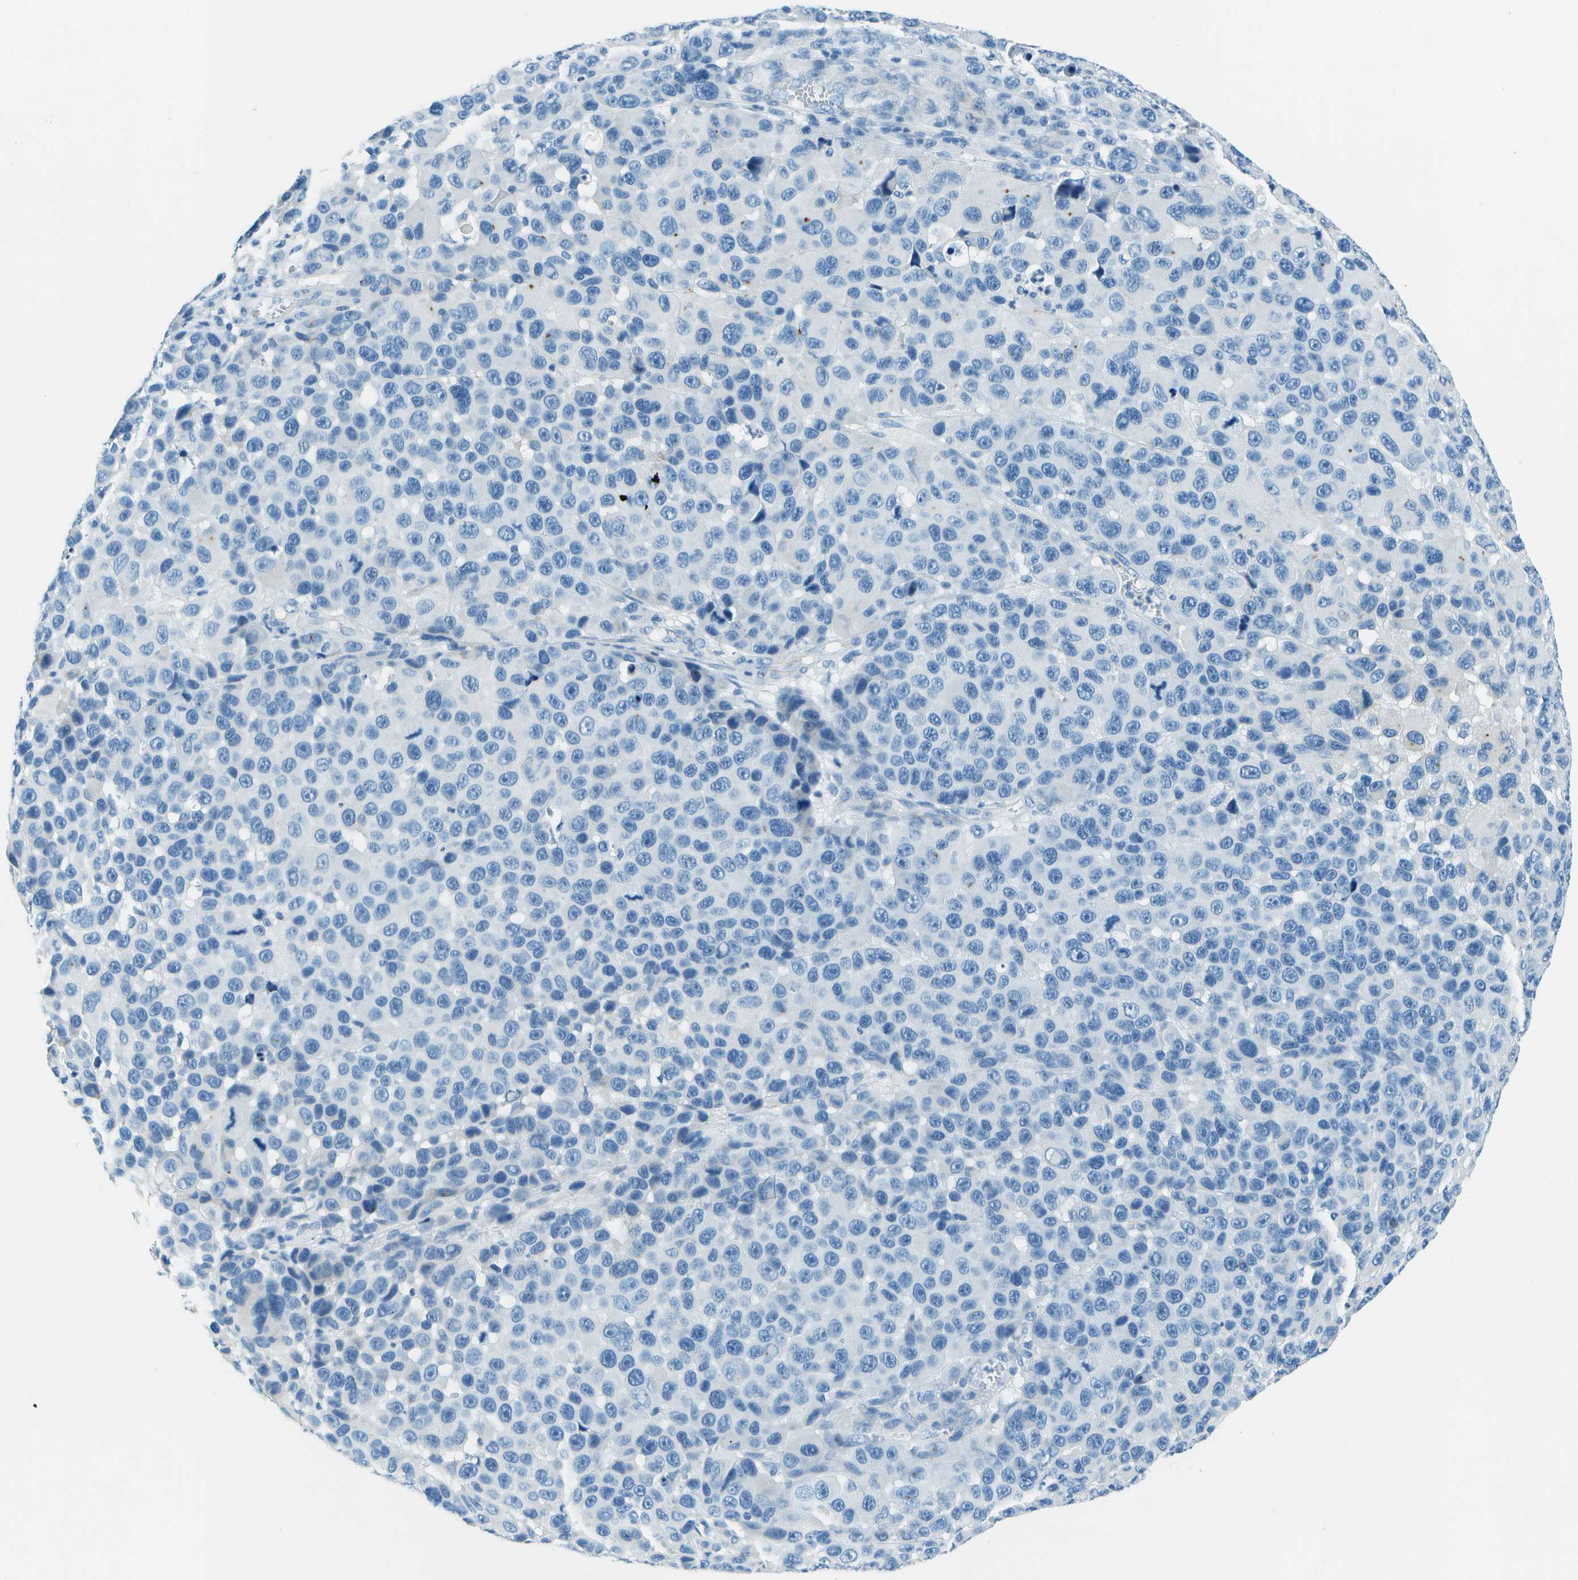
{"staining": {"intensity": "negative", "quantity": "none", "location": "none"}, "tissue": "melanoma", "cell_type": "Tumor cells", "image_type": "cancer", "snomed": [{"axis": "morphology", "description": "Malignant melanoma, NOS"}, {"axis": "topography", "description": "Skin"}], "caption": "Image shows no protein positivity in tumor cells of melanoma tissue.", "gene": "SLC16A10", "patient": {"sex": "male", "age": 53}}